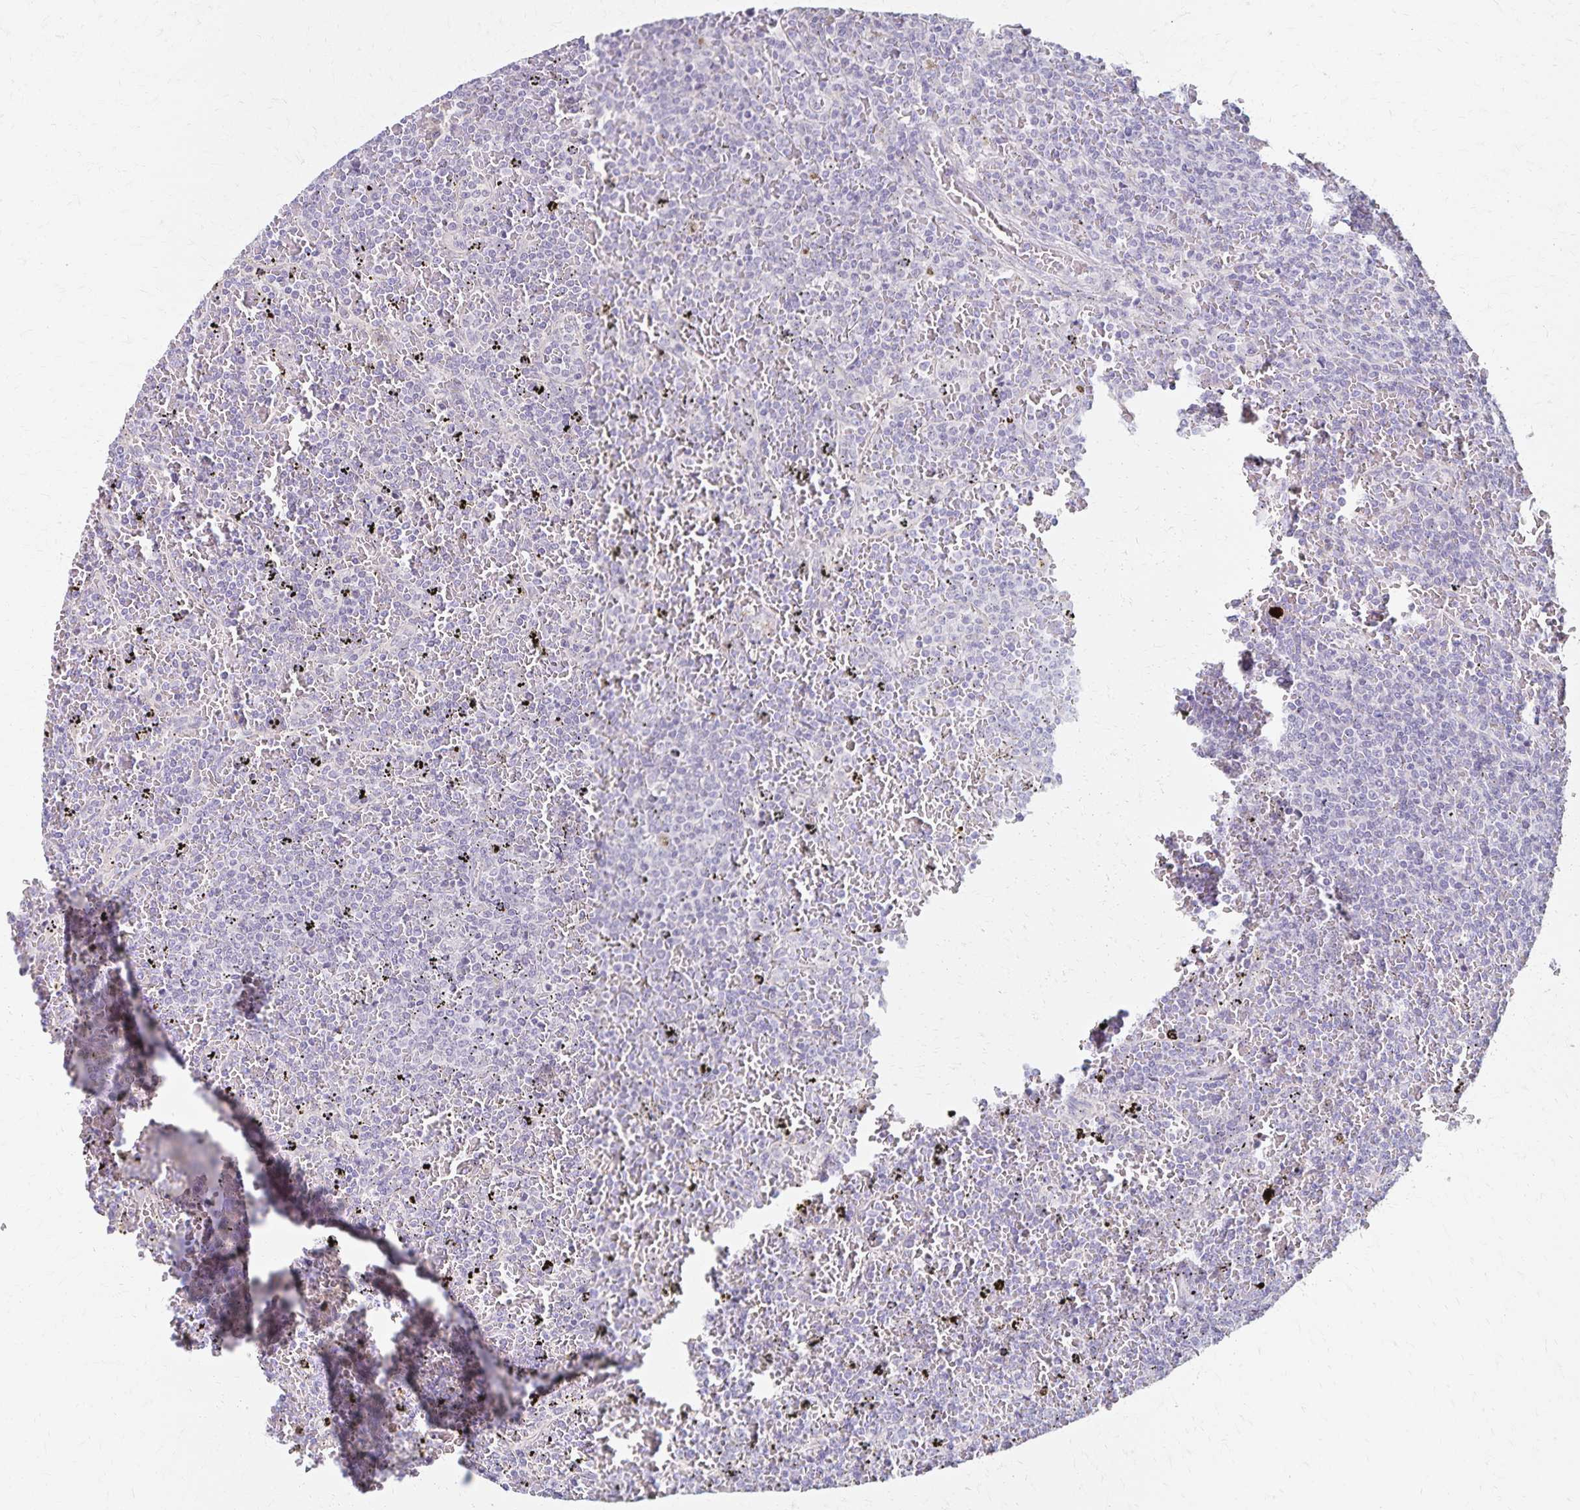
{"staining": {"intensity": "negative", "quantity": "none", "location": "none"}, "tissue": "lymphoma", "cell_type": "Tumor cells", "image_type": "cancer", "snomed": [{"axis": "morphology", "description": "Malignant lymphoma, non-Hodgkin's type, Low grade"}, {"axis": "topography", "description": "Spleen"}], "caption": "Immunohistochemistry histopathology image of low-grade malignant lymphoma, non-Hodgkin's type stained for a protein (brown), which exhibits no staining in tumor cells.", "gene": "KISS1", "patient": {"sex": "female", "age": 77}}